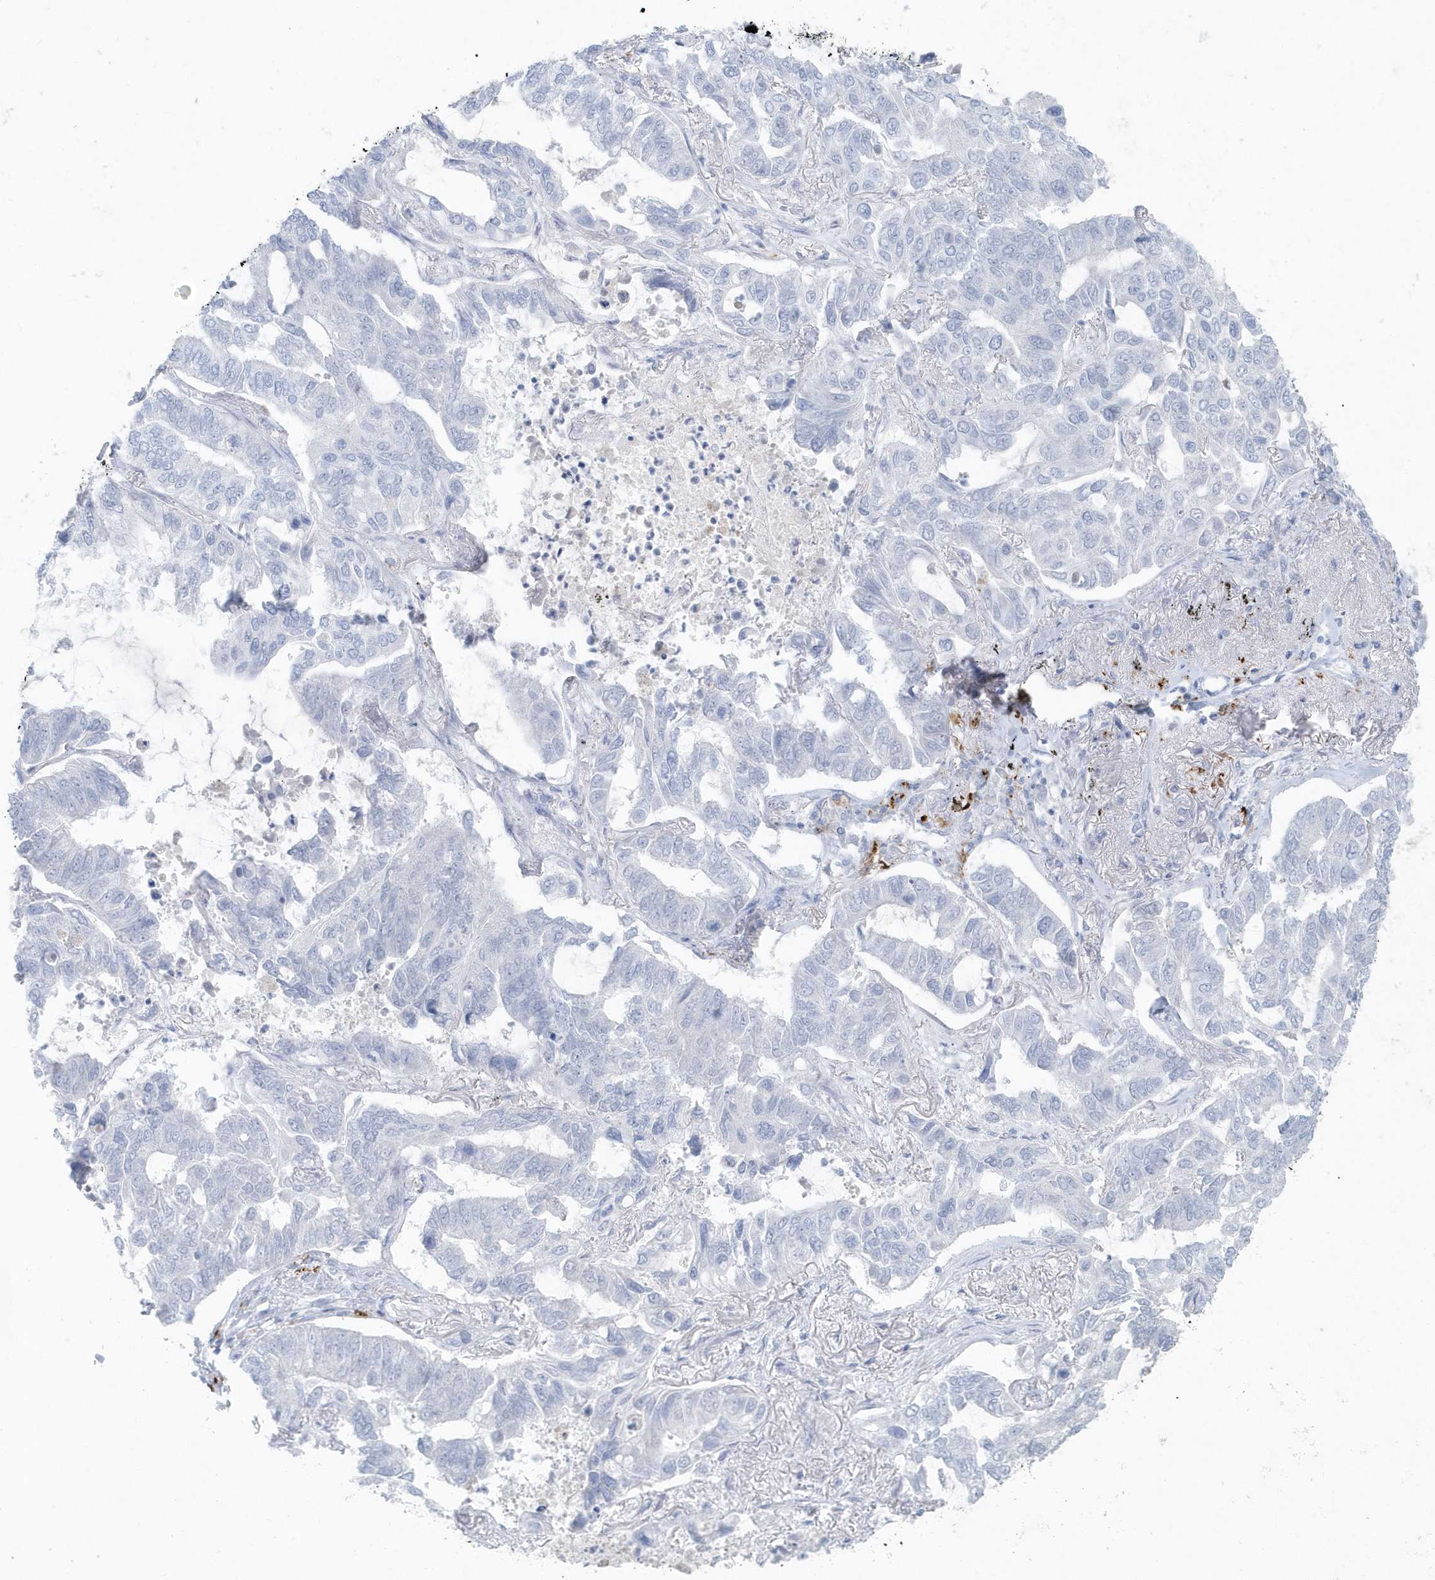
{"staining": {"intensity": "negative", "quantity": "none", "location": "none"}, "tissue": "lung cancer", "cell_type": "Tumor cells", "image_type": "cancer", "snomed": [{"axis": "morphology", "description": "Adenocarcinoma, NOS"}, {"axis": "topography", "description": "Lung"}], "caption": "A high-resolution micrograph shows IHC staining of adenocarcinoma (lung), which exhibits no significant expression in tumor cells.", "gene": "FAM98A", "patient": {"sex": "male", "age": 64}}